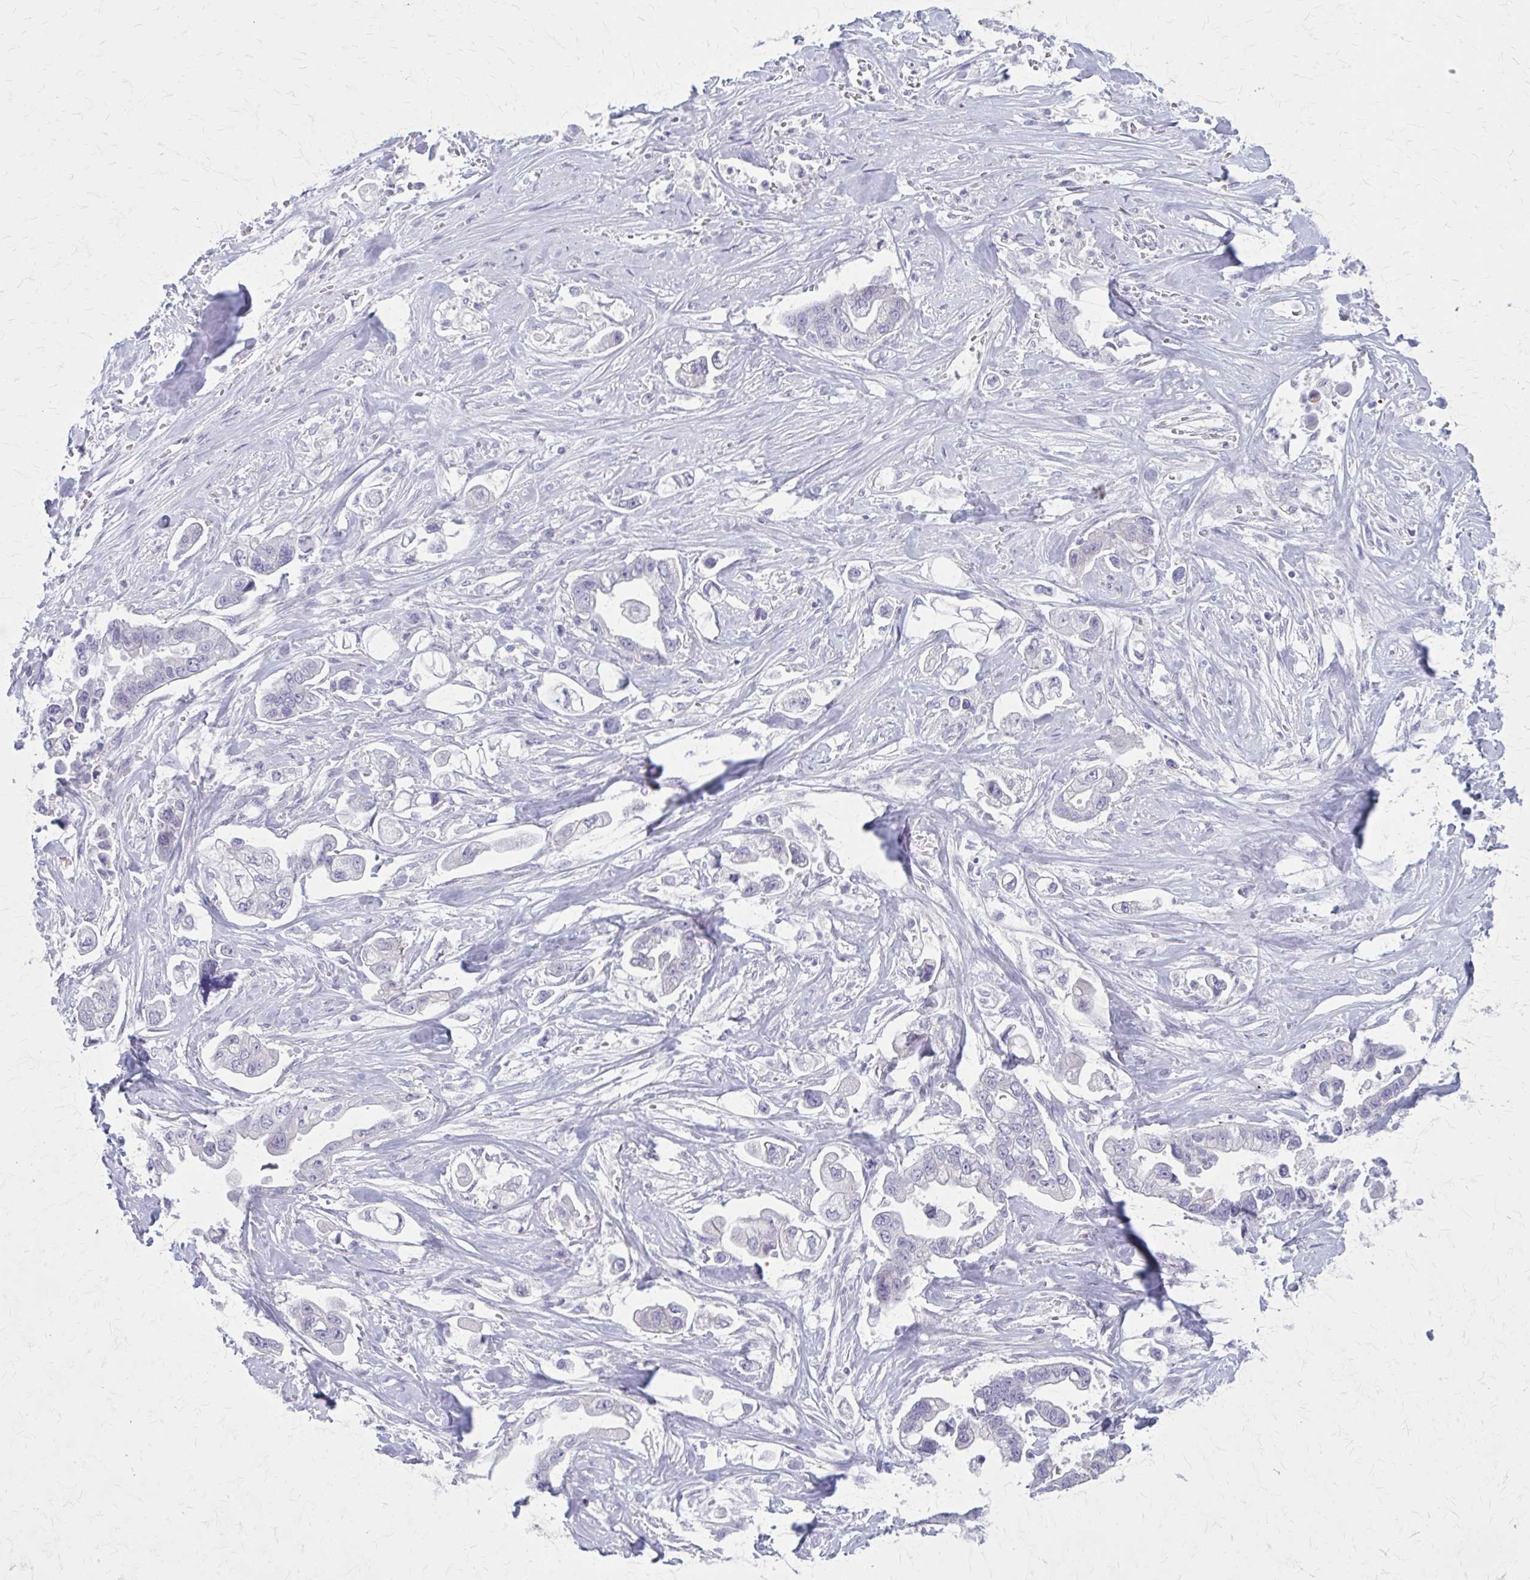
{"staining": {"intensity": "negative", "quantity": "none", "location": "none"}, "tissue": "stomach cancer", "cell_type": "Tumor cells", "image_type": "cancer", "snomed": [{"axis": "morphology", "description": "Adenocarcinoma, NOS"}, {"axis": "topography", "description": "Stomach"}], "caption": "High magnification brightfield microscopy of adenocarcinoma (stomach) stained with DAB (3,3'-diaminobenzidine) (brown) and counterstained with hematoxylin (blue): tumor cells show no significant expression.", "gene": "PITPNM1", "patient": {"sex": "male", "age": 62}}